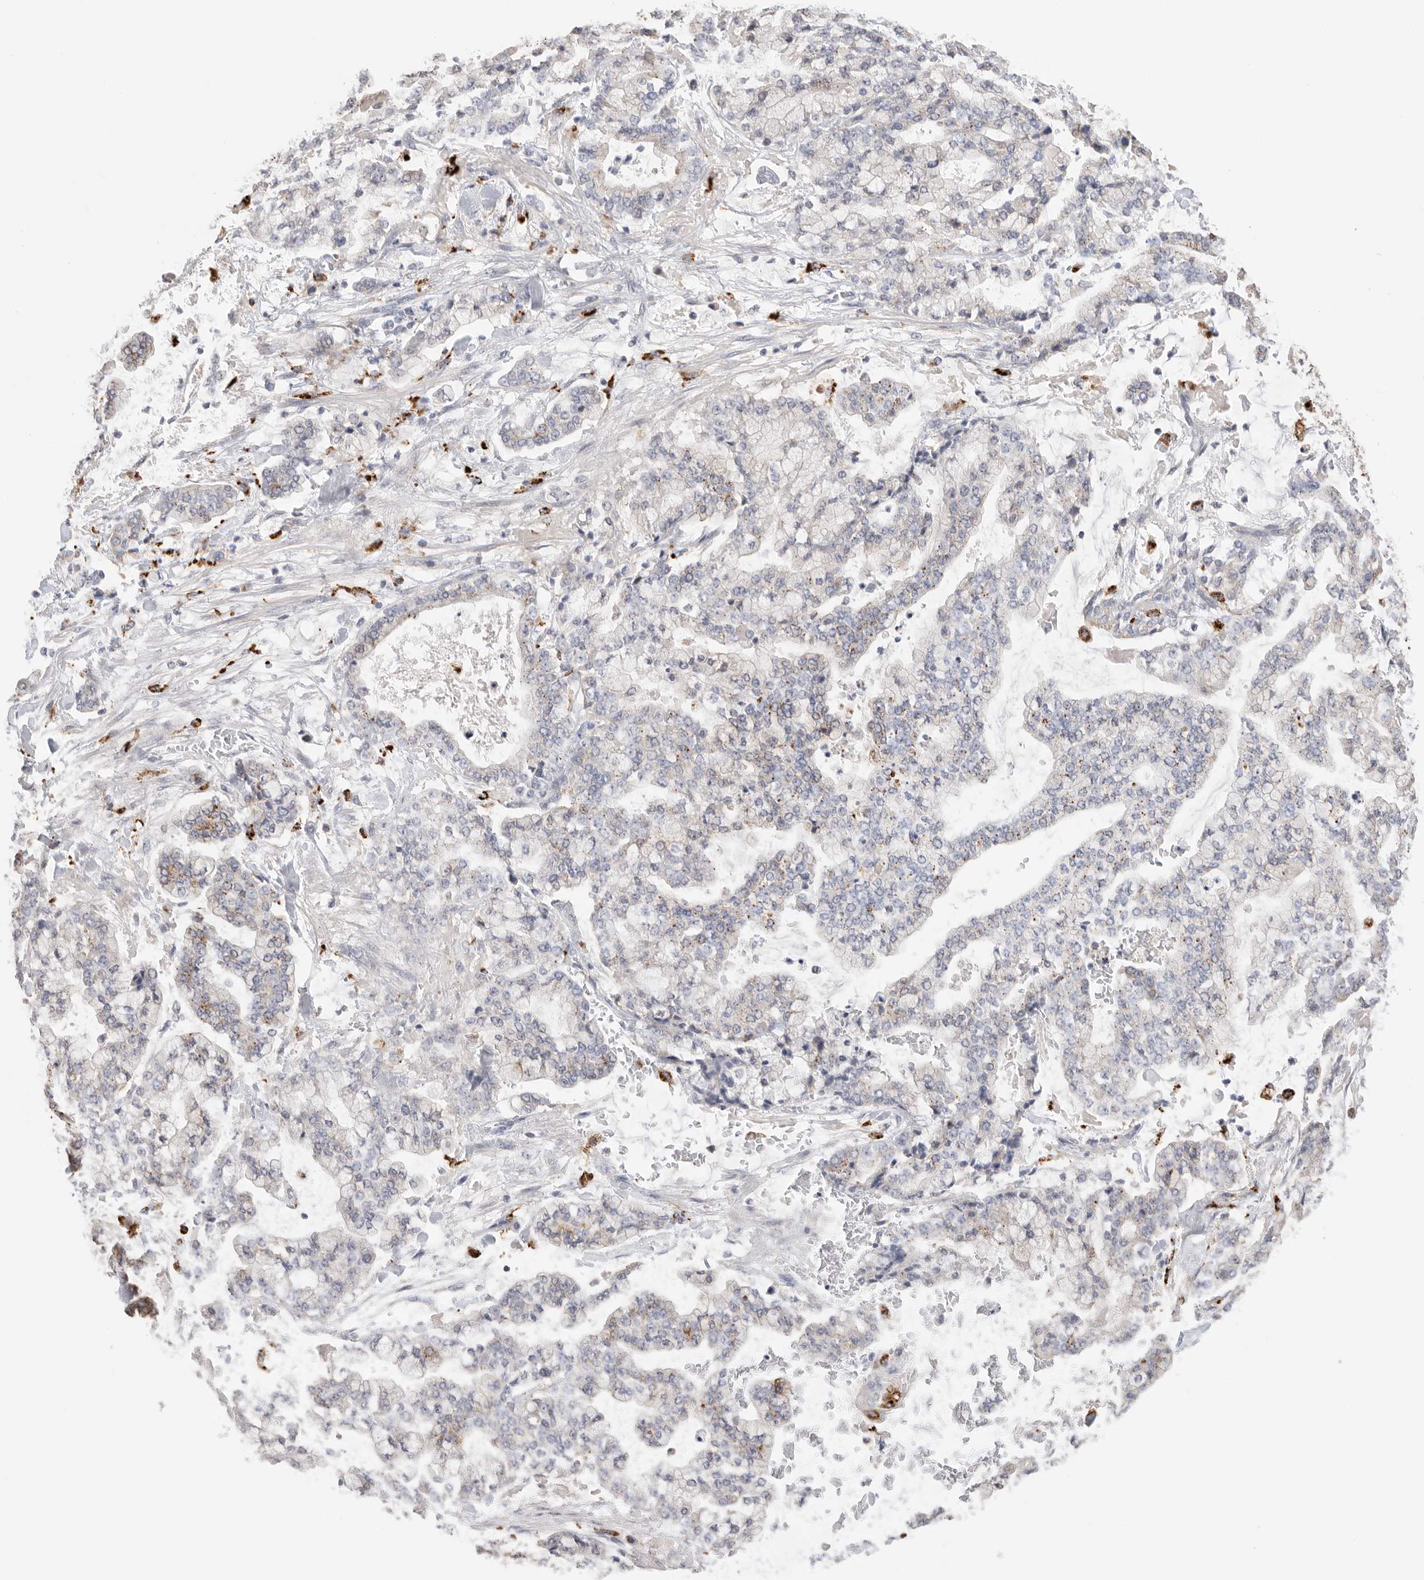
{"staining": {"intensity": "moderate", "quantity": "<25%", "location": "cytoplasmic/membranous"}, "tissue": "stomach cancer", "cell_type": "Tumor cells", "image_type": "cancer", "snomed": [{"axis": "morphology", "description": "Normal tissue, NOS"}, {"axis": "morphology", "description": "Adenocarcinoma, NOS"}, {"axis": "topography", "description": "Stomach, upper"}, {"axis": "topography", "description": "Stomach"}], "caption": "This is a photomicrograph of immunohistochemistry staining of stomach adenocarcinoma, which shows moderate staining in the cytoplasmic/membranous of tumor cells.", "gene": "GGH", "patient": {"sex": "male", "age": 76}}